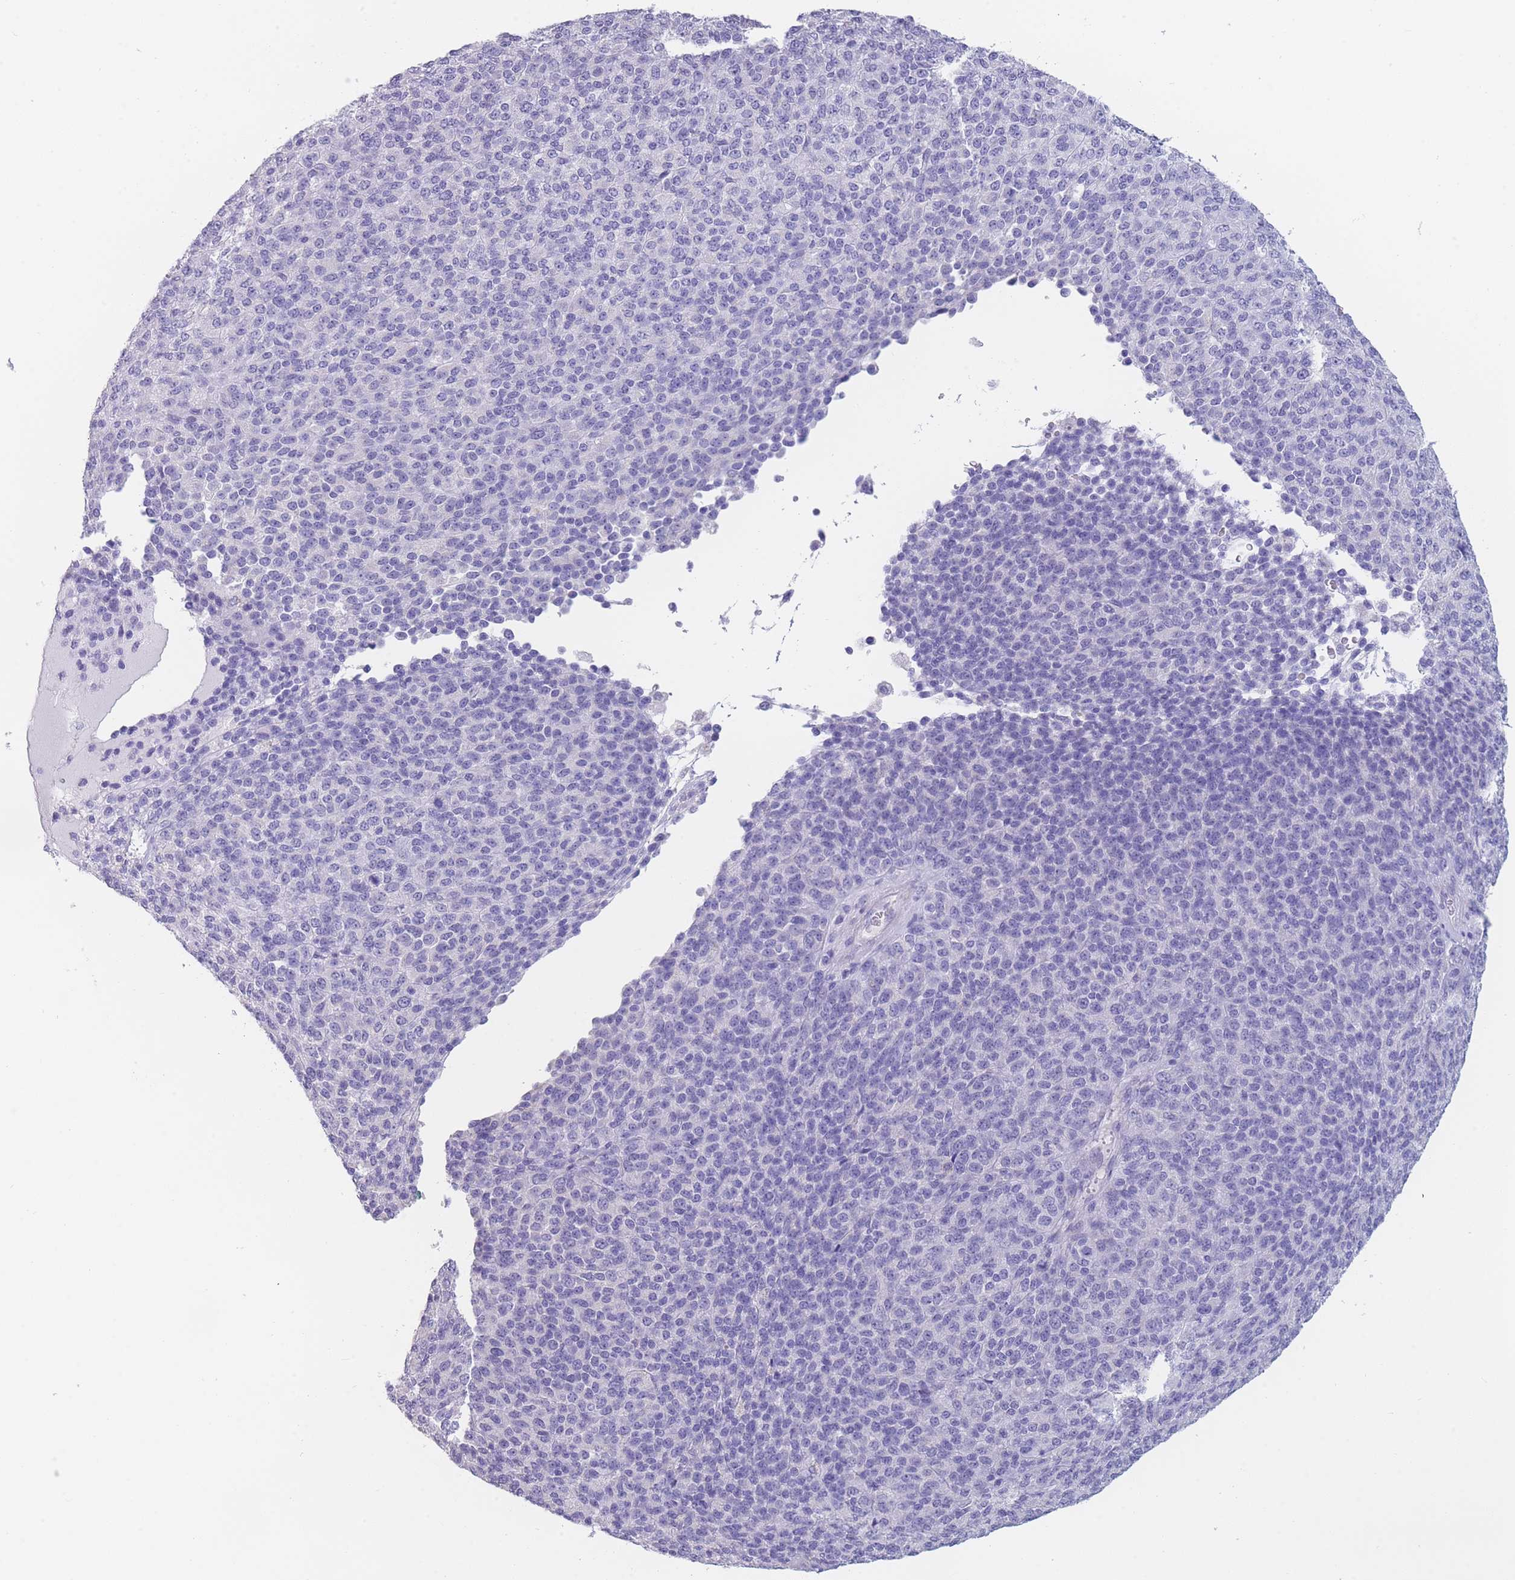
{"staining": {"intensity": "negative", "quantity": "none", "location": "none"}, "tissue": "melanoma", "cell_type": "Tumor cells", "image_type": "cancer", "snomed": [{"axis": "morphology", "description": "Malignant melanoma, Metastatic site"}, {"axis": "topography", "description": "Brain"}], "caption": "IHC of melanoma shows no positivity in tumor cells.", "gene": "ZNF627", "patient": {"sex": "female", "age": 56}}